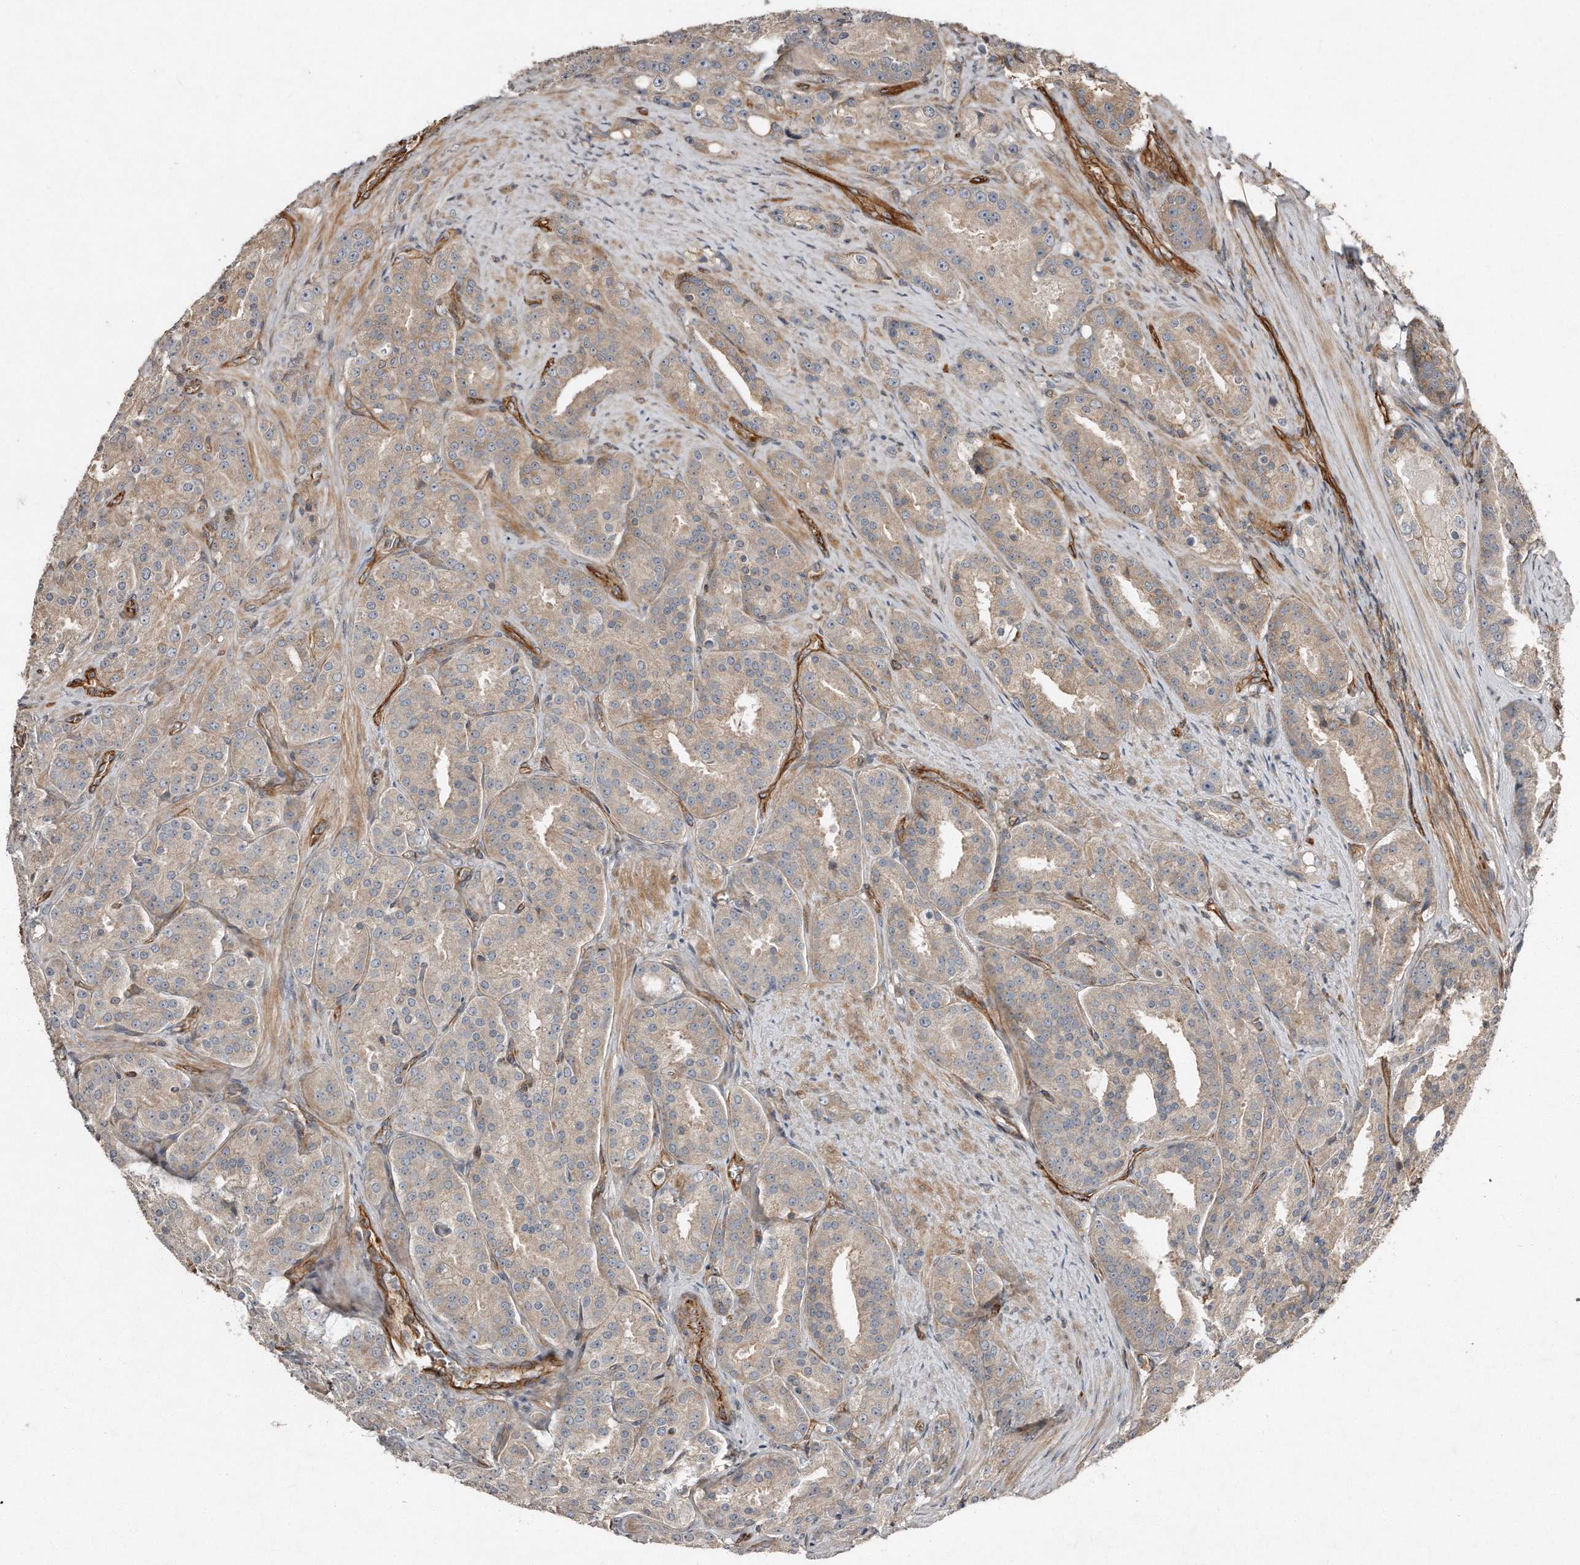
{"staining": {"intensity": "weak", "quantity": "25%-75%", "location": "cytoplasmic/membranous"}, "tissue": "prostate cancer", "cell_type": "Tumor cells", "image_type": "cancer", "snomed": [{"axis": "morphology", "description": "Adenocarcinoma, High grade"}, {"axis": "topography", "description": "Prostate"}], "caption": "Human prostate adenocarcinoma (high-grade) stained with a protein marker reveals weak staining in tumor cells.", "gene": "SNAP47", "patient": {"sex": "male", "age": 60}}